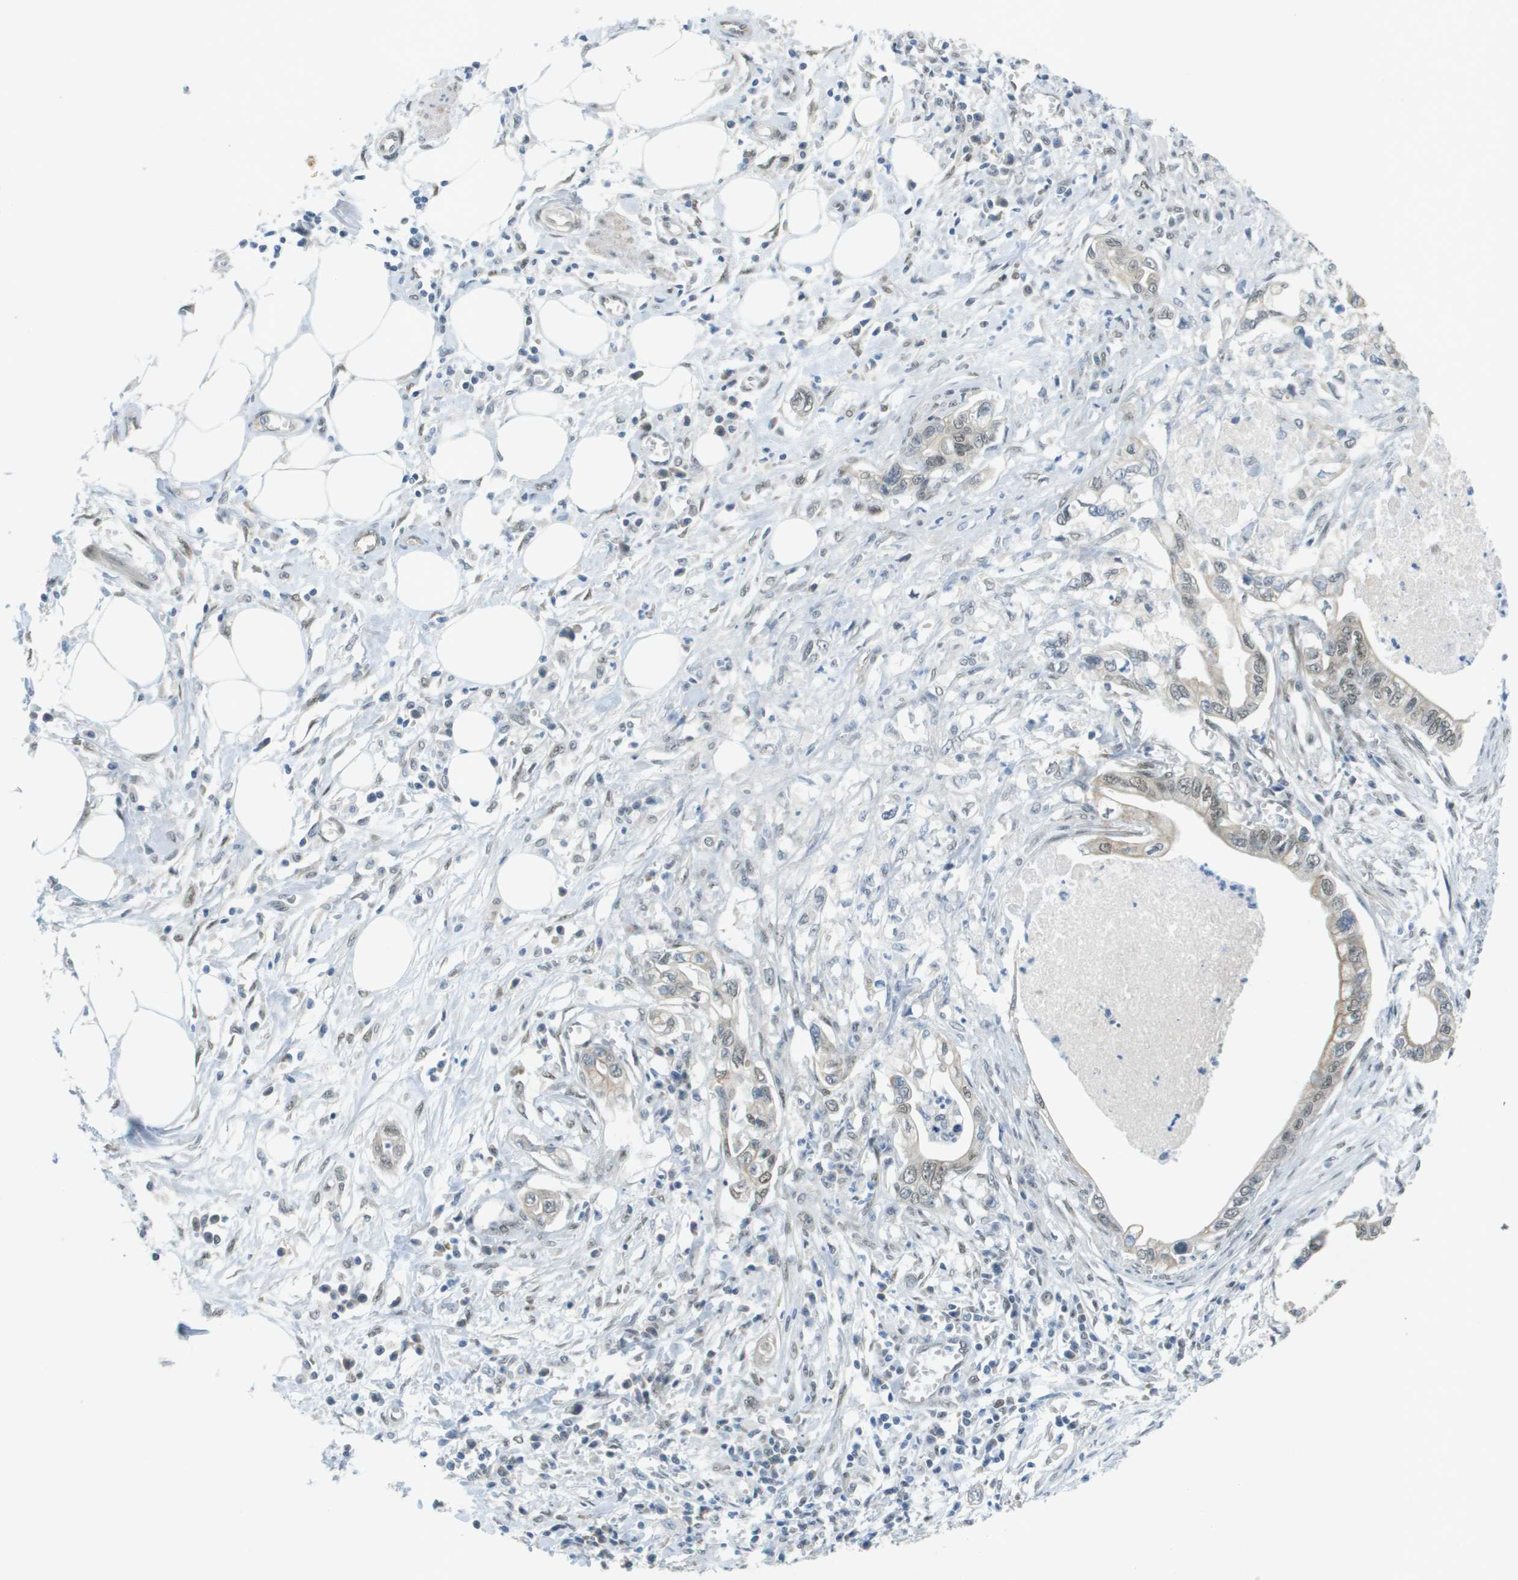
{"staining": {"intensity": "weak", "quantity": "25%-75%", "location": "cytoplasmic/membranous,nuclear"}, "tissue": "pancreatic cancer", "cell_type": "Tumor cells", "image_type": "cancer", "snomed": [{"axis": "morphology", "description": "Adenocarcinoma, NOS"}, {"axis": "topography", "description": "Pancreas"}], "caption": "The histopathology image reveals staining of pancreatic cancer, revealing weak cytoplasmic/membranous and nuclear protein staining (brown color) within tumor cells. Using DAB (3,3'-diaminobenzidine) (brown) and hematoxylin (blue) stains, captured at high magnification using brightfield microscopy.", "gene": "ARID1B", "patient": {"sex": "male", "age": 56}}